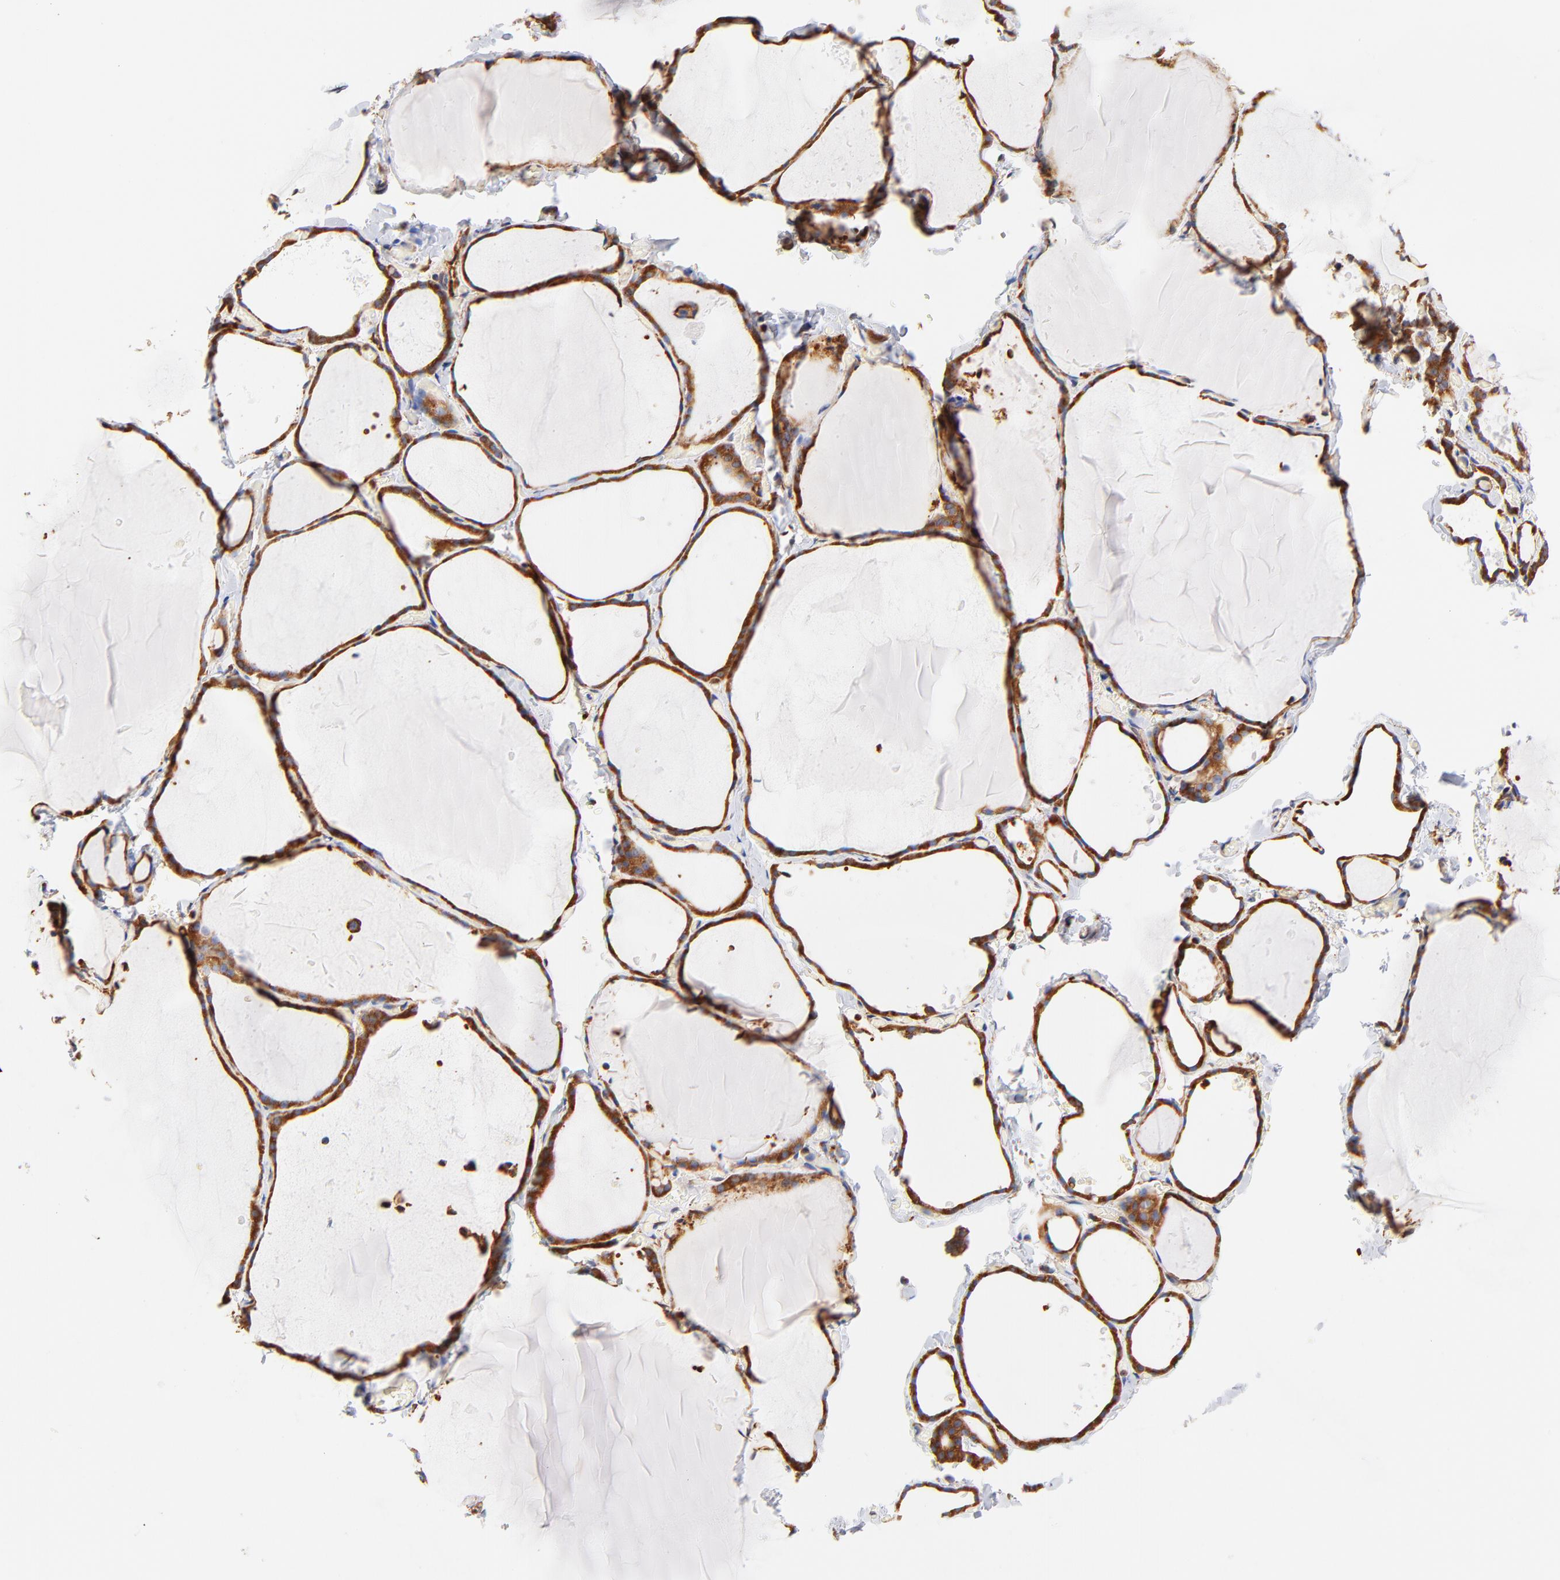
{"staining": {"intensity": "strong", "quantity": ">75%", "location": "cytoplasmic/membranous"}, "tissue": "thyroid gland", "cell_type": "Glandular cells", "image_type": "normal", "snomed": [{"axis": "morphology", "description": "Normal tissue, NOS"}, {"axis": "topography", "description": "Thyroid gland"}], "caption": "Strong cytoplasmic/membranous expression is appreciated in approximately >75% of glandular cells in normal thyroid gland.", "gene": "RPL27", "patient": {"sex": "female", "age": 22}}